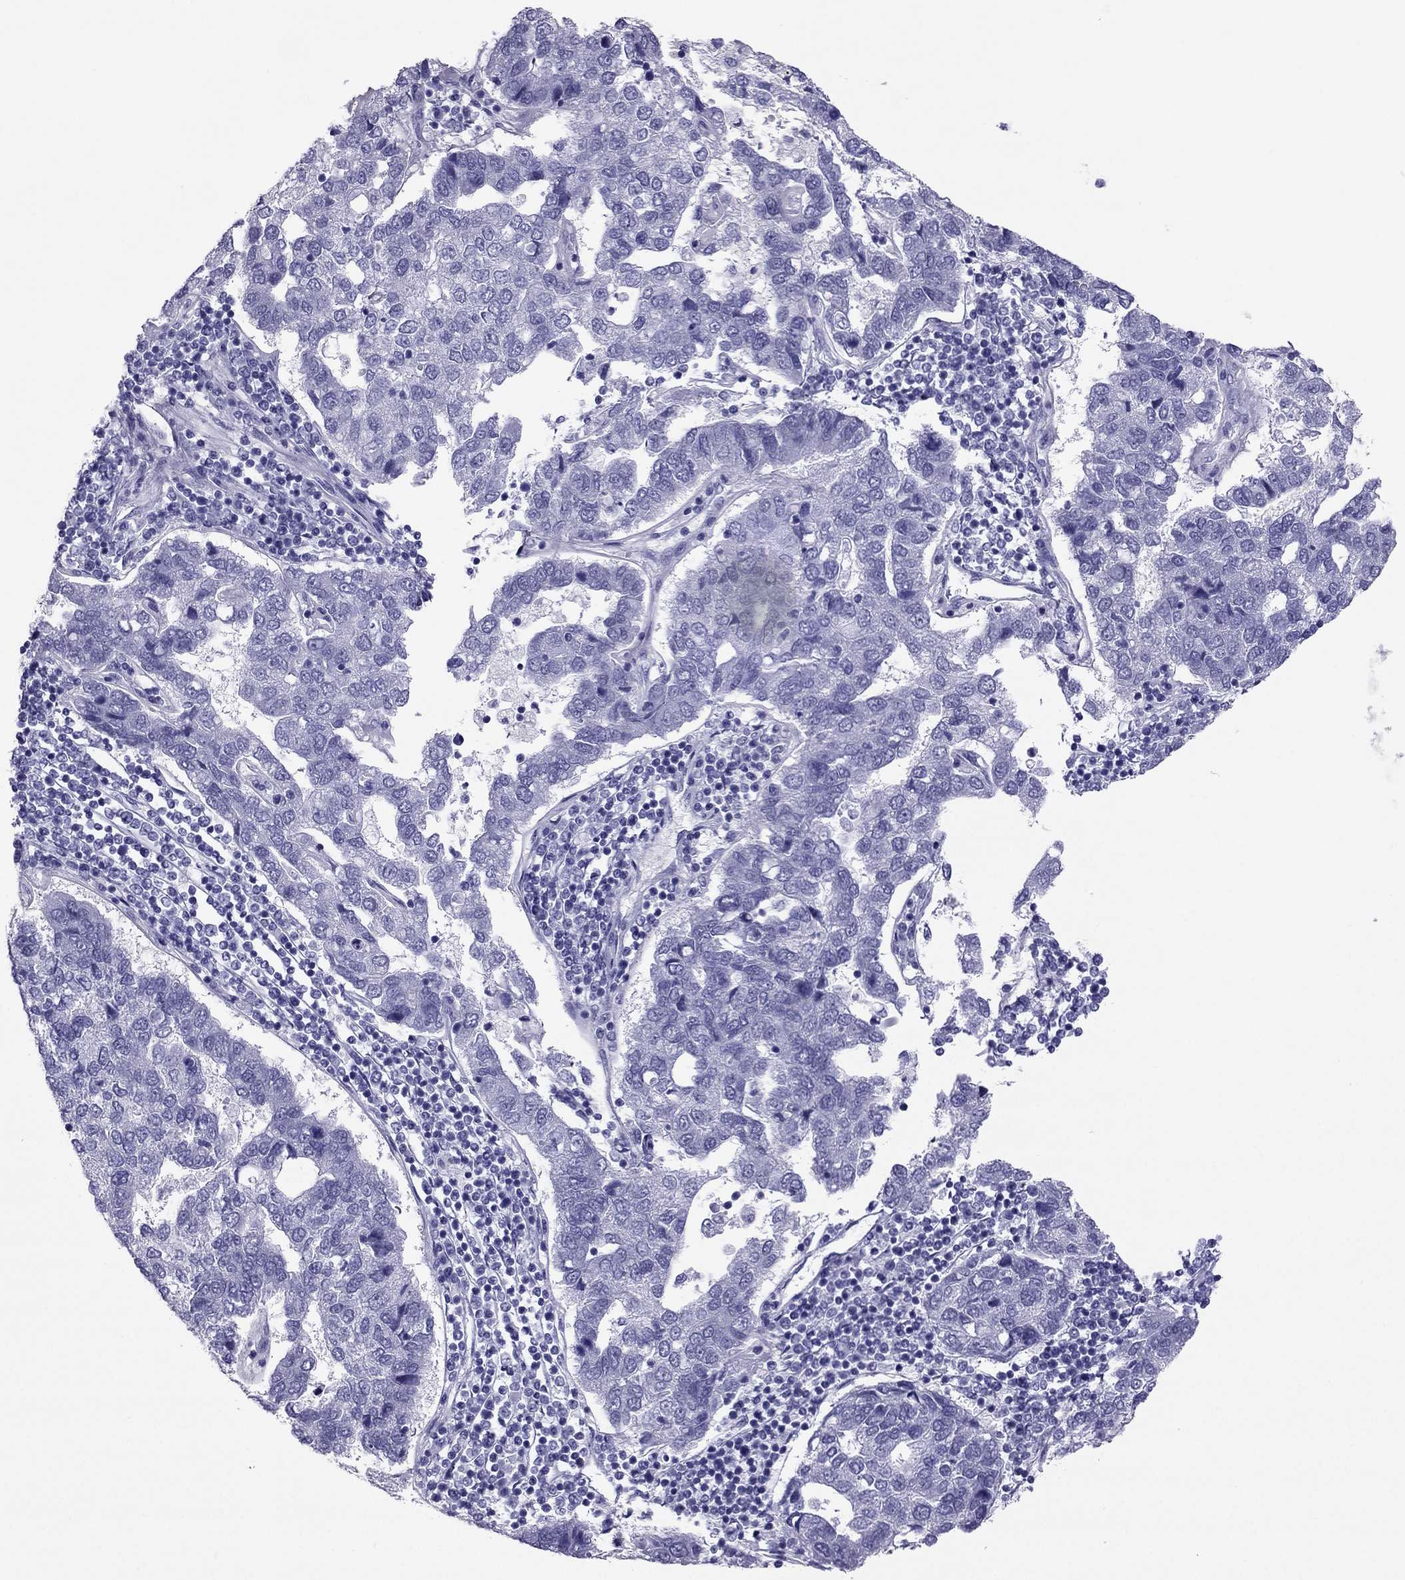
{"staining": {"intensity": "negative", "quantity": "none", "location": "none"}, "tissue": "pancreatic cancer", "cell_type": "Tumor cells", "image_type": "cancer", "snomed": [{"axis": "morphology", "description": "Adenocarcinoma, NOS"}, {"axis": "topography", "description": "Pancreas"}], "caption": "Micrograph shows no protein staining in tumor cells of pancreatic cancer (adenocarcinoma) tissue.", "gene": "PDE6A", "patient": {"sex": "female", "age": 61}}